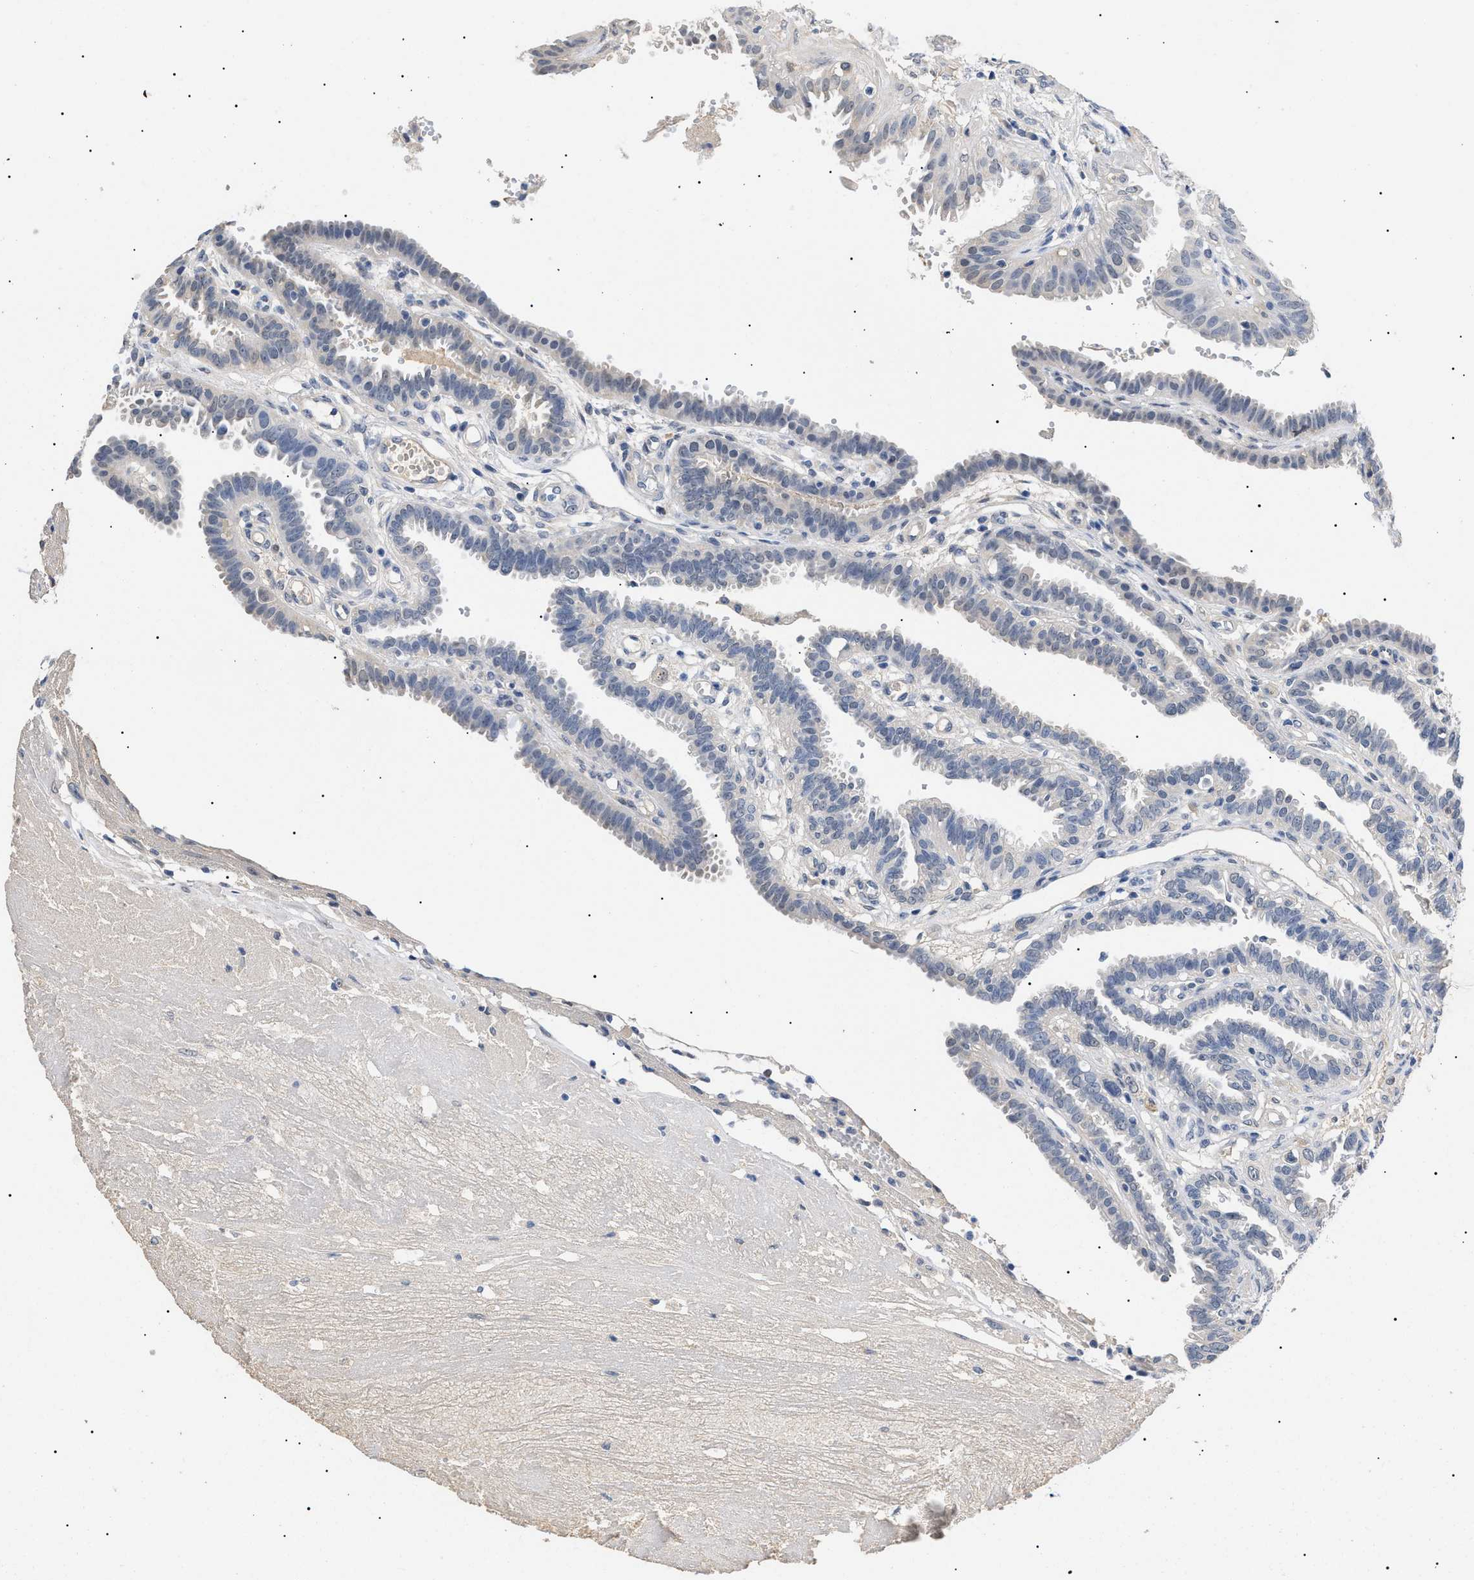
{"staining": {"intensity": "negative", "quantity": "none", "location": "none"}, "tissue": "fallopian tube", "cell_type": "Glandular cells", "image_type": "normal", "snomed": [{"axis": "morphology", "description": "Normal tissue, NOS"}, {"axis": "topography", "description": "Fallopian tube"}, {"axis": "topography", "description": "Placenta"}], "caption": "Image shows no significant protein positivity in glandular cells of unremarkable fallopian tube. The staining is performed using DAB brown chromogen with nuclei counter-stained in using hematoxylin.", "gene": "PRRT2", "patient": {"sex": "female", "age": 34}}